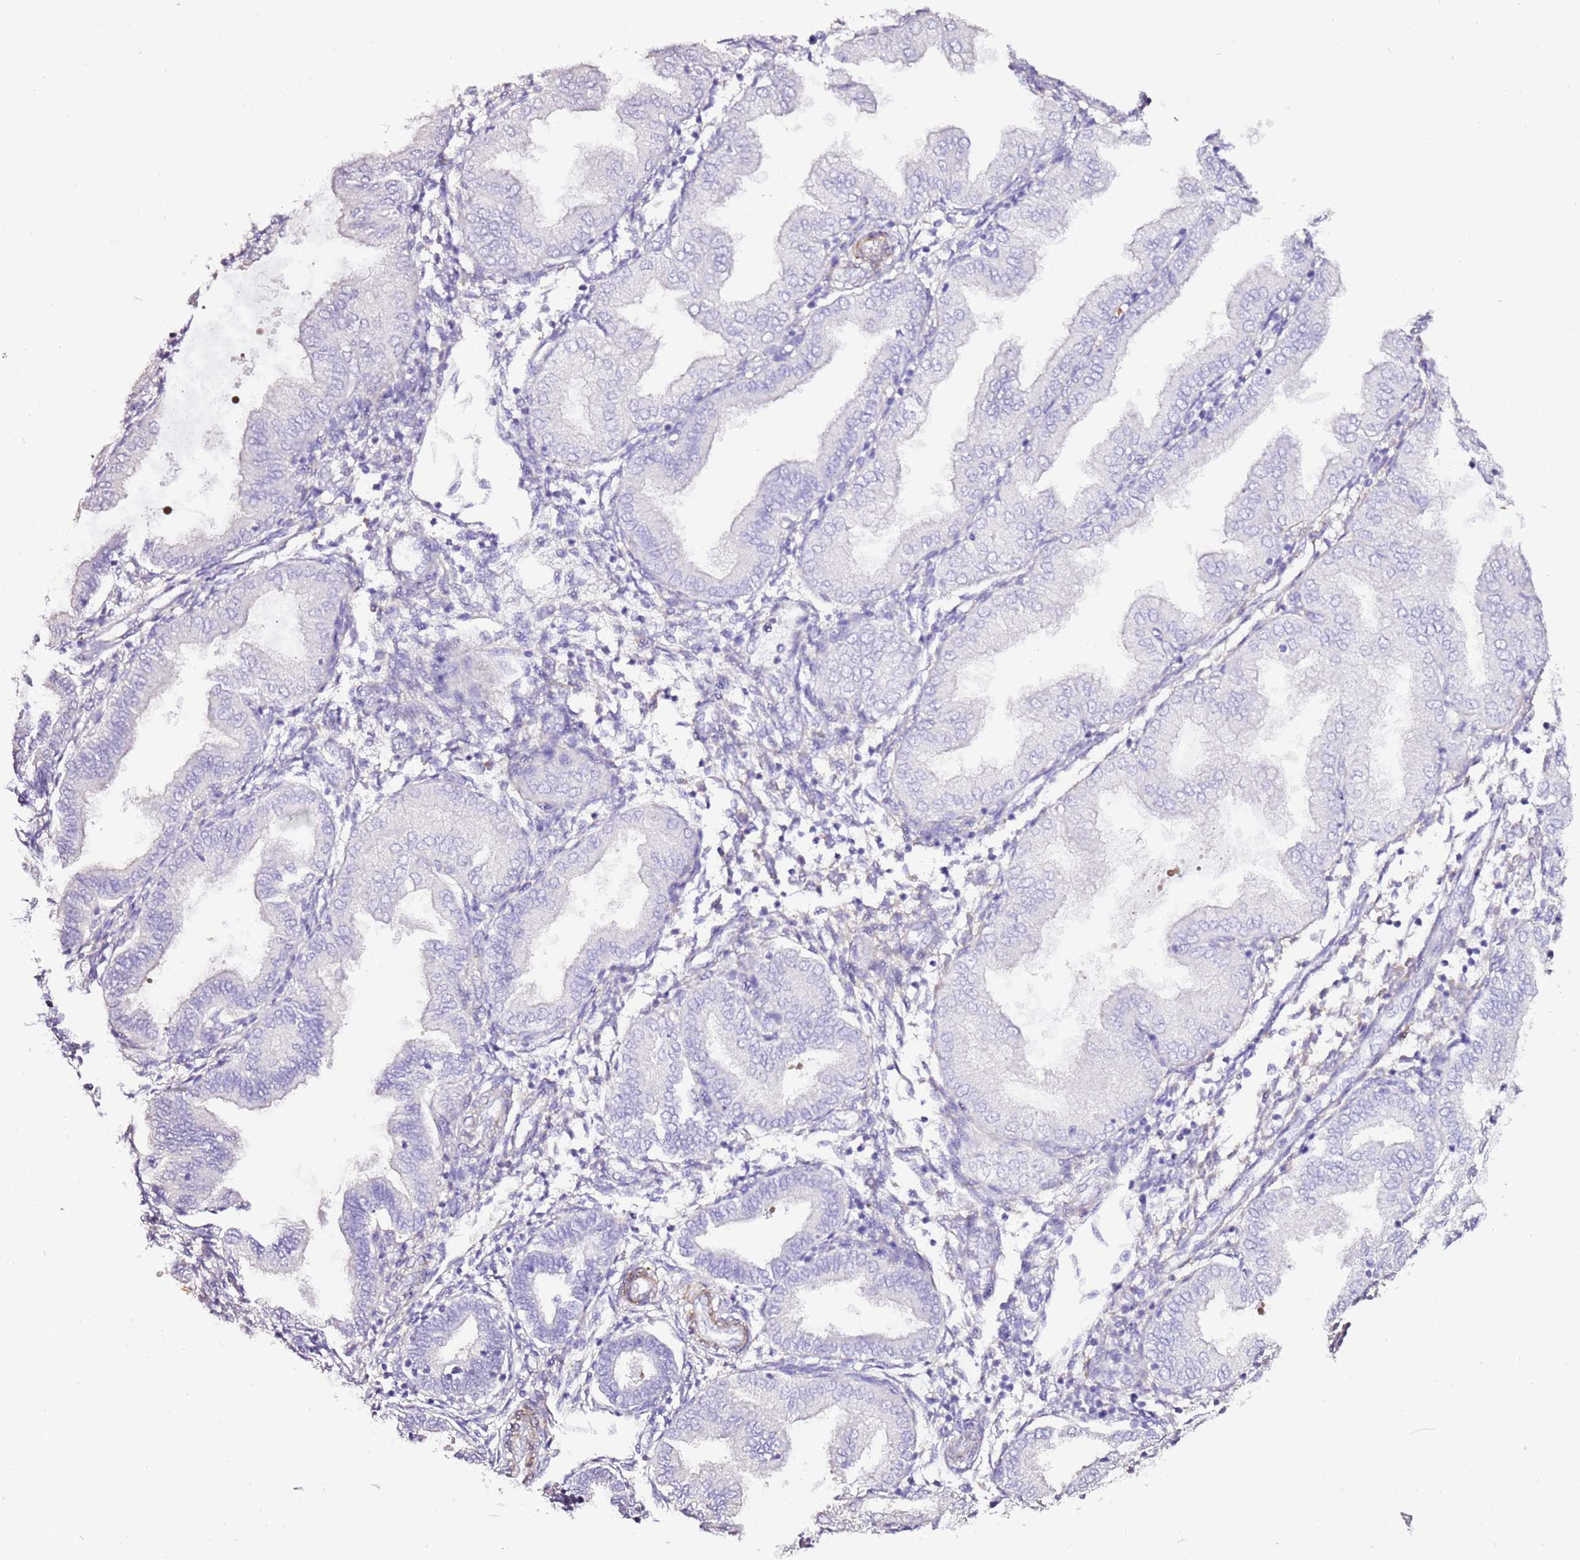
{"staining": {"intensity": "negative", "quantity": "none", "location": "none"}, "tissue": "endometrium", "cell_type": "Cells in endometrial stroma", "image_type": "normal", "snomed": [{"axis": "morphology", "description": "Normal tissue, NOS"}, {"axis": "topography", "description": "Endometrium"}], "caption": "IHC of normal human endometrium exhibits no expression in cells in endometrial stroma. The staining was performed using DAB to visualize the protein expression in brown, while the nuclei were stained in blue with hematoxylin (Magnification: 20x).", "gene": "ART5", "patient": {"sex": "female", "age": 53}}